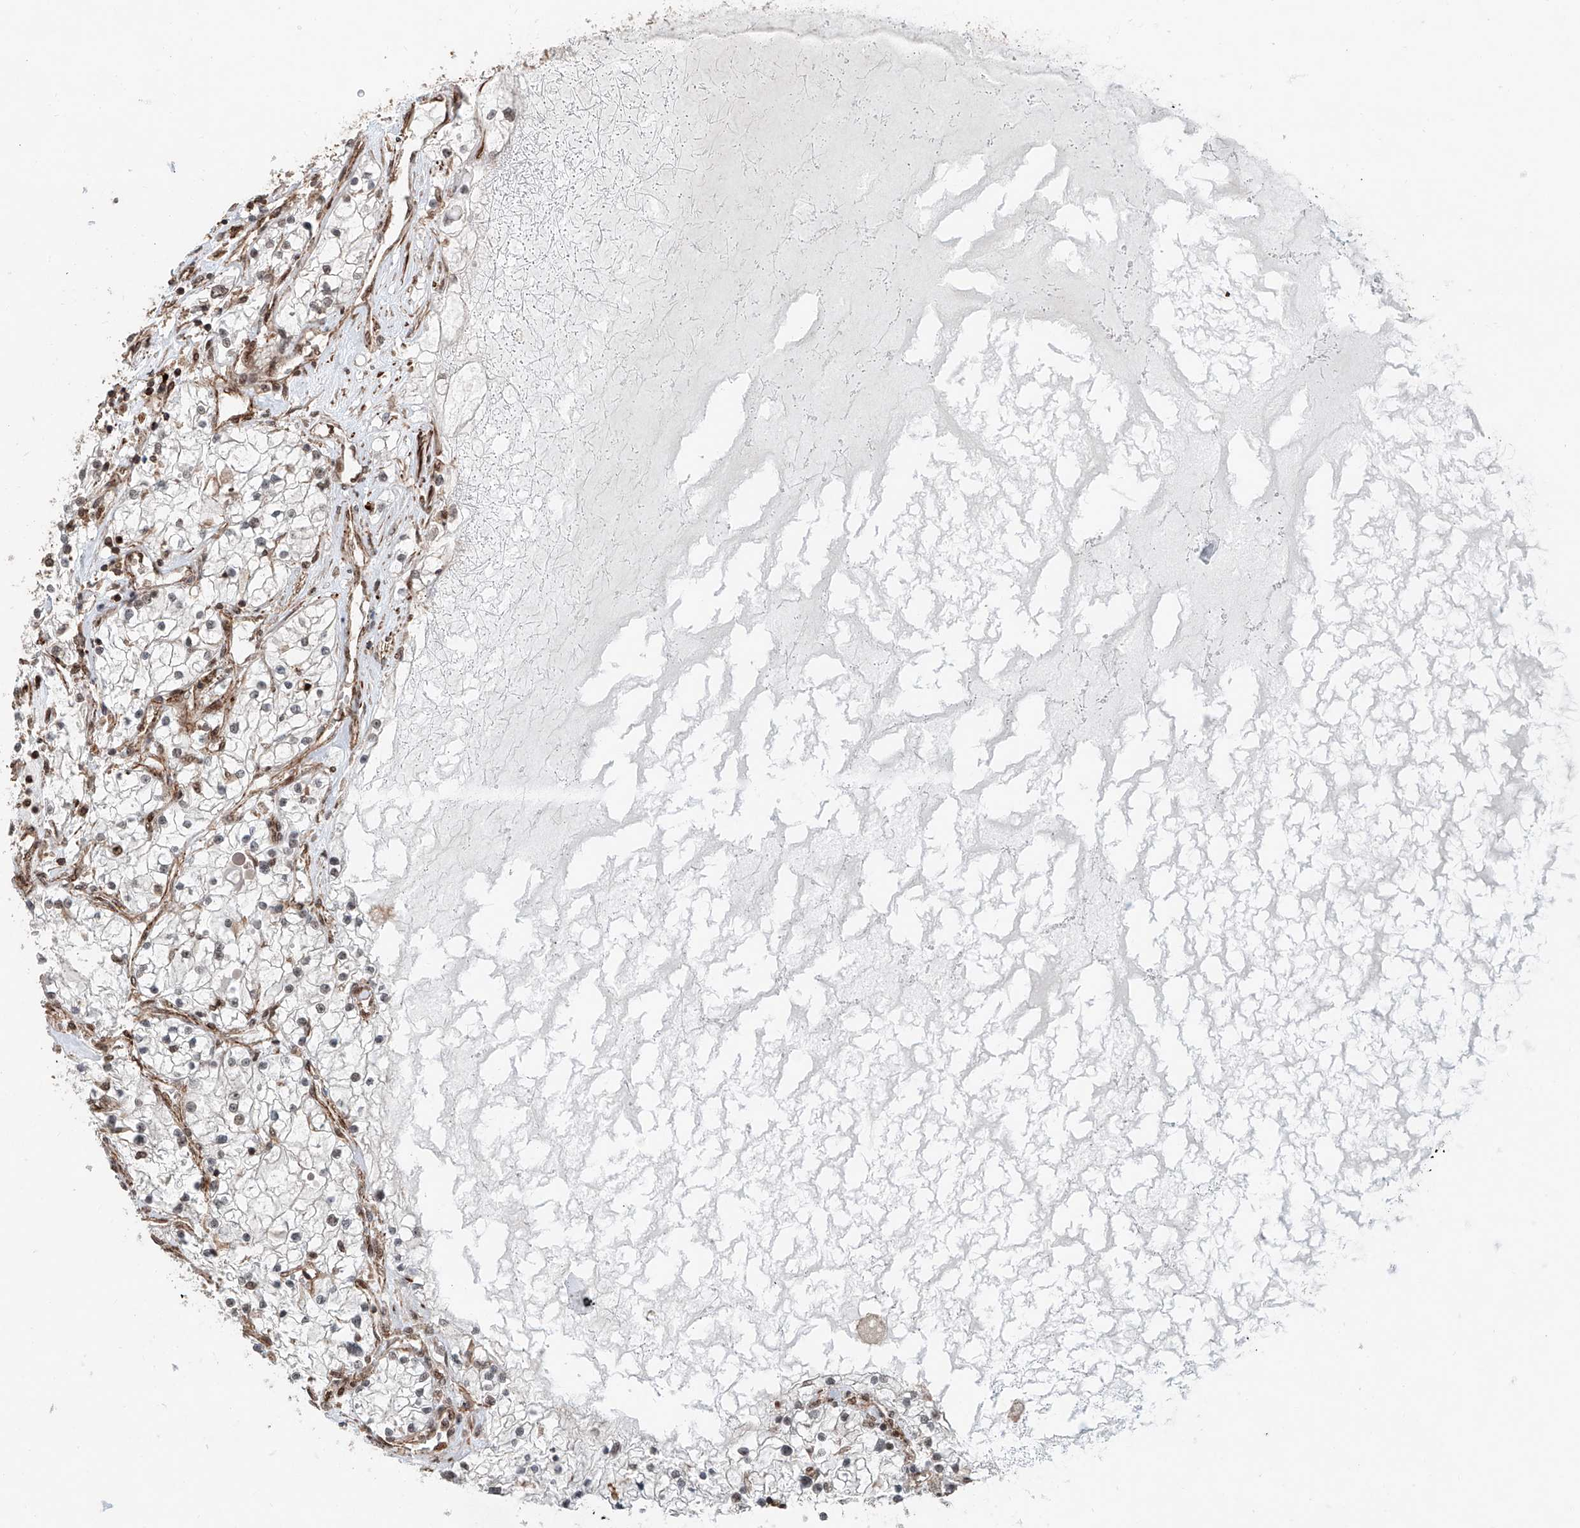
{"staining": {"intensity": "negative", "quantity": "none", "location": "none"}, "tissue": "renal cancer", "cell_type": "Tumor cells", "image_type": "cancer", "snomed": [{"axis": "morphology", "description": "Normal tissue, NOS"}, {"axis": "morphology", "description": "Adenocarcinoma, NOS"}, {"axis": "topography", "description": "Kidney"}], "caption": "Immunohistochemistry (IHC) image of renal cancer (adenocarcinoma) stained for a protein (brown), which reveals no positivity in tumor cells.", "gene": "SDE2", "patient": {"sex": "male", "age": 68}}